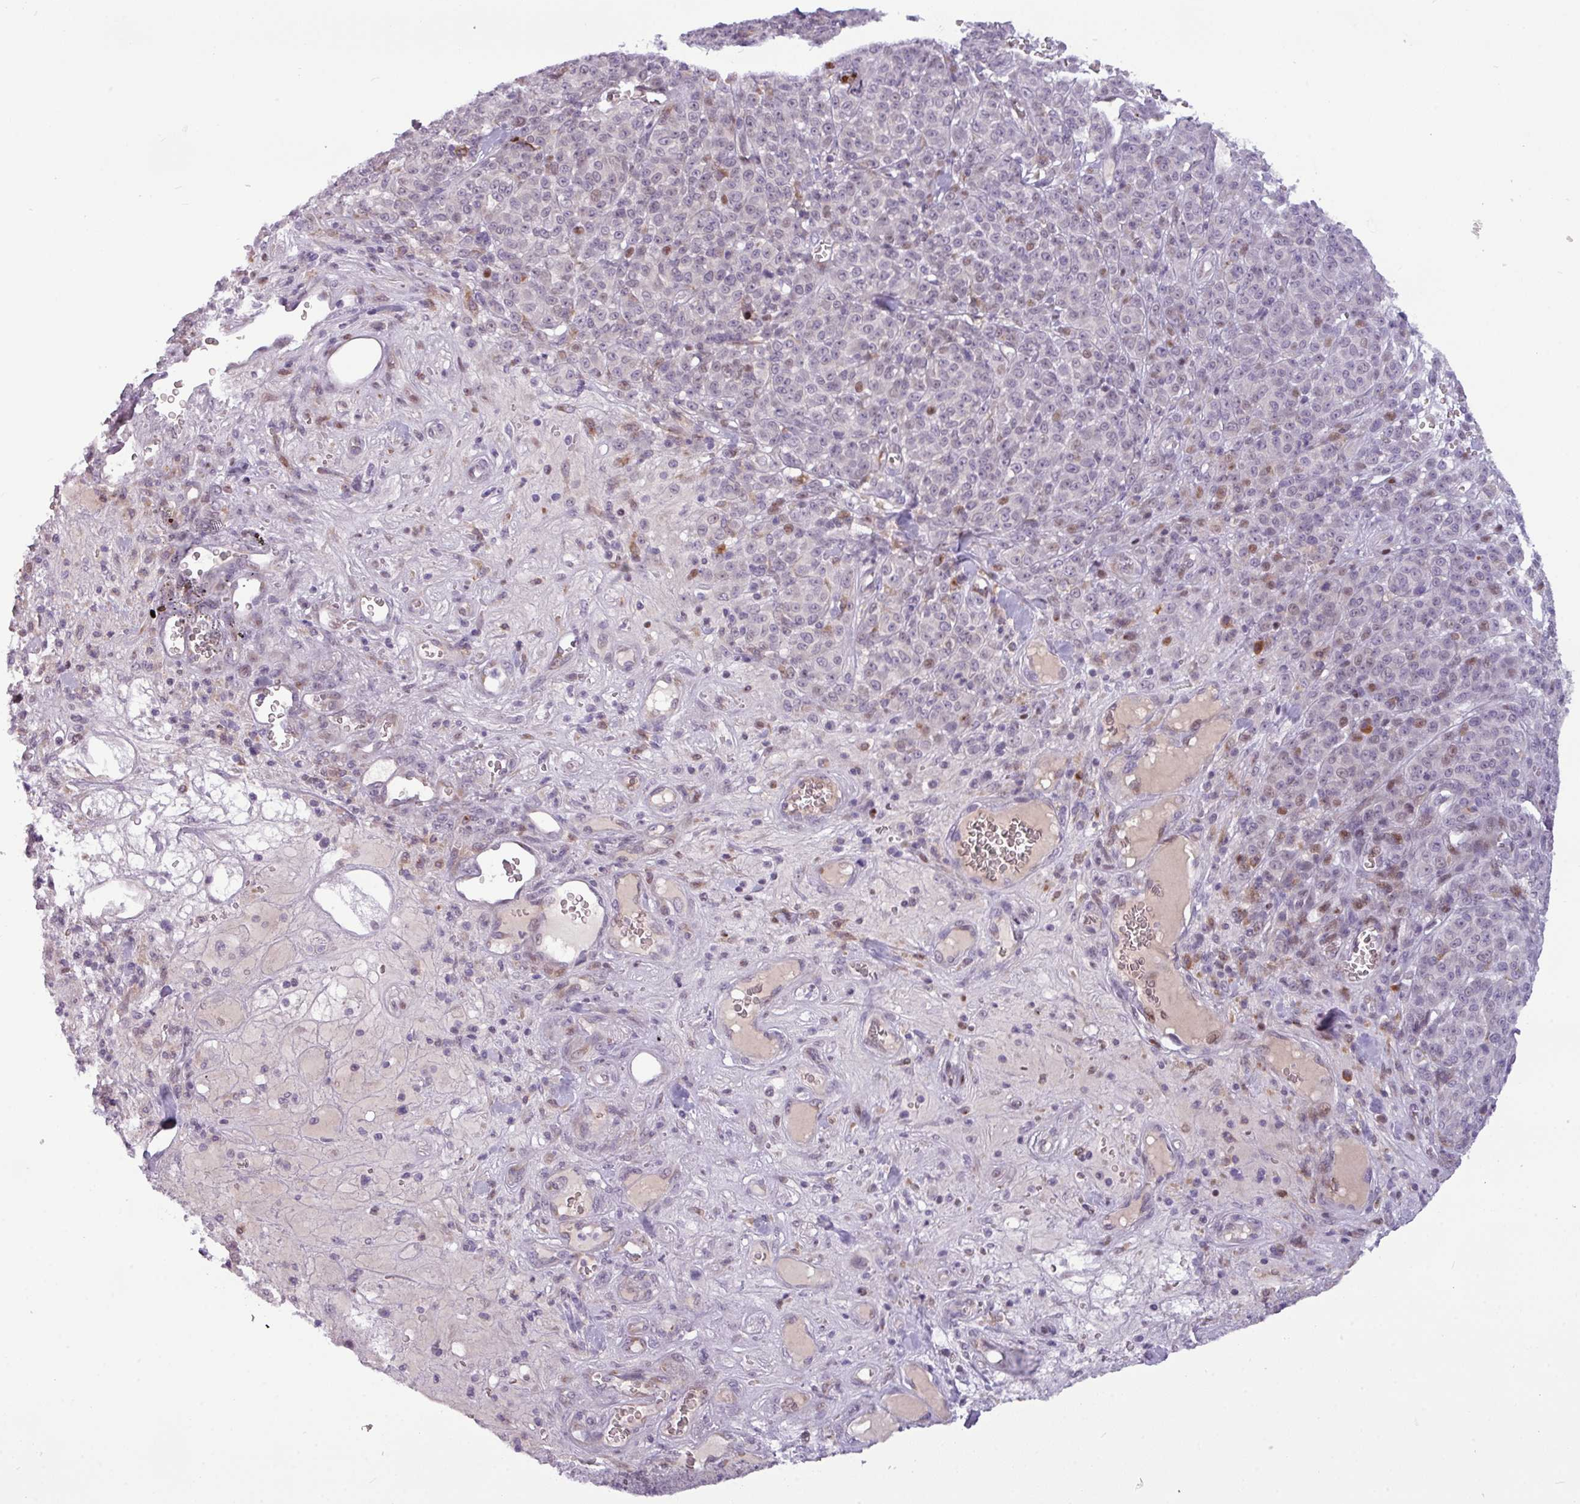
{"staining": {"intensity": "negative", "quantity": "none", "location": "none"}, "tissue": "melanoma", "cell_type": "Tumor cells", "image_type": "cancer", "snomed": [{"axis": "morphology", "description": "Normal tissue, NOS"}, {"axis": "morphology", "description": "Malignant melanoma, NOS"}, {"axis": "topography", "description": "Skin"}], "caption": "Protein analysis of melanoma displays no significant staining in tumor cells. The staining is performed using DAB brown chromogen with nuclei counter-stained in using hematoxylin.", "gene": "SLC66A2", "patient": {"sex": "female", "age": 34}}